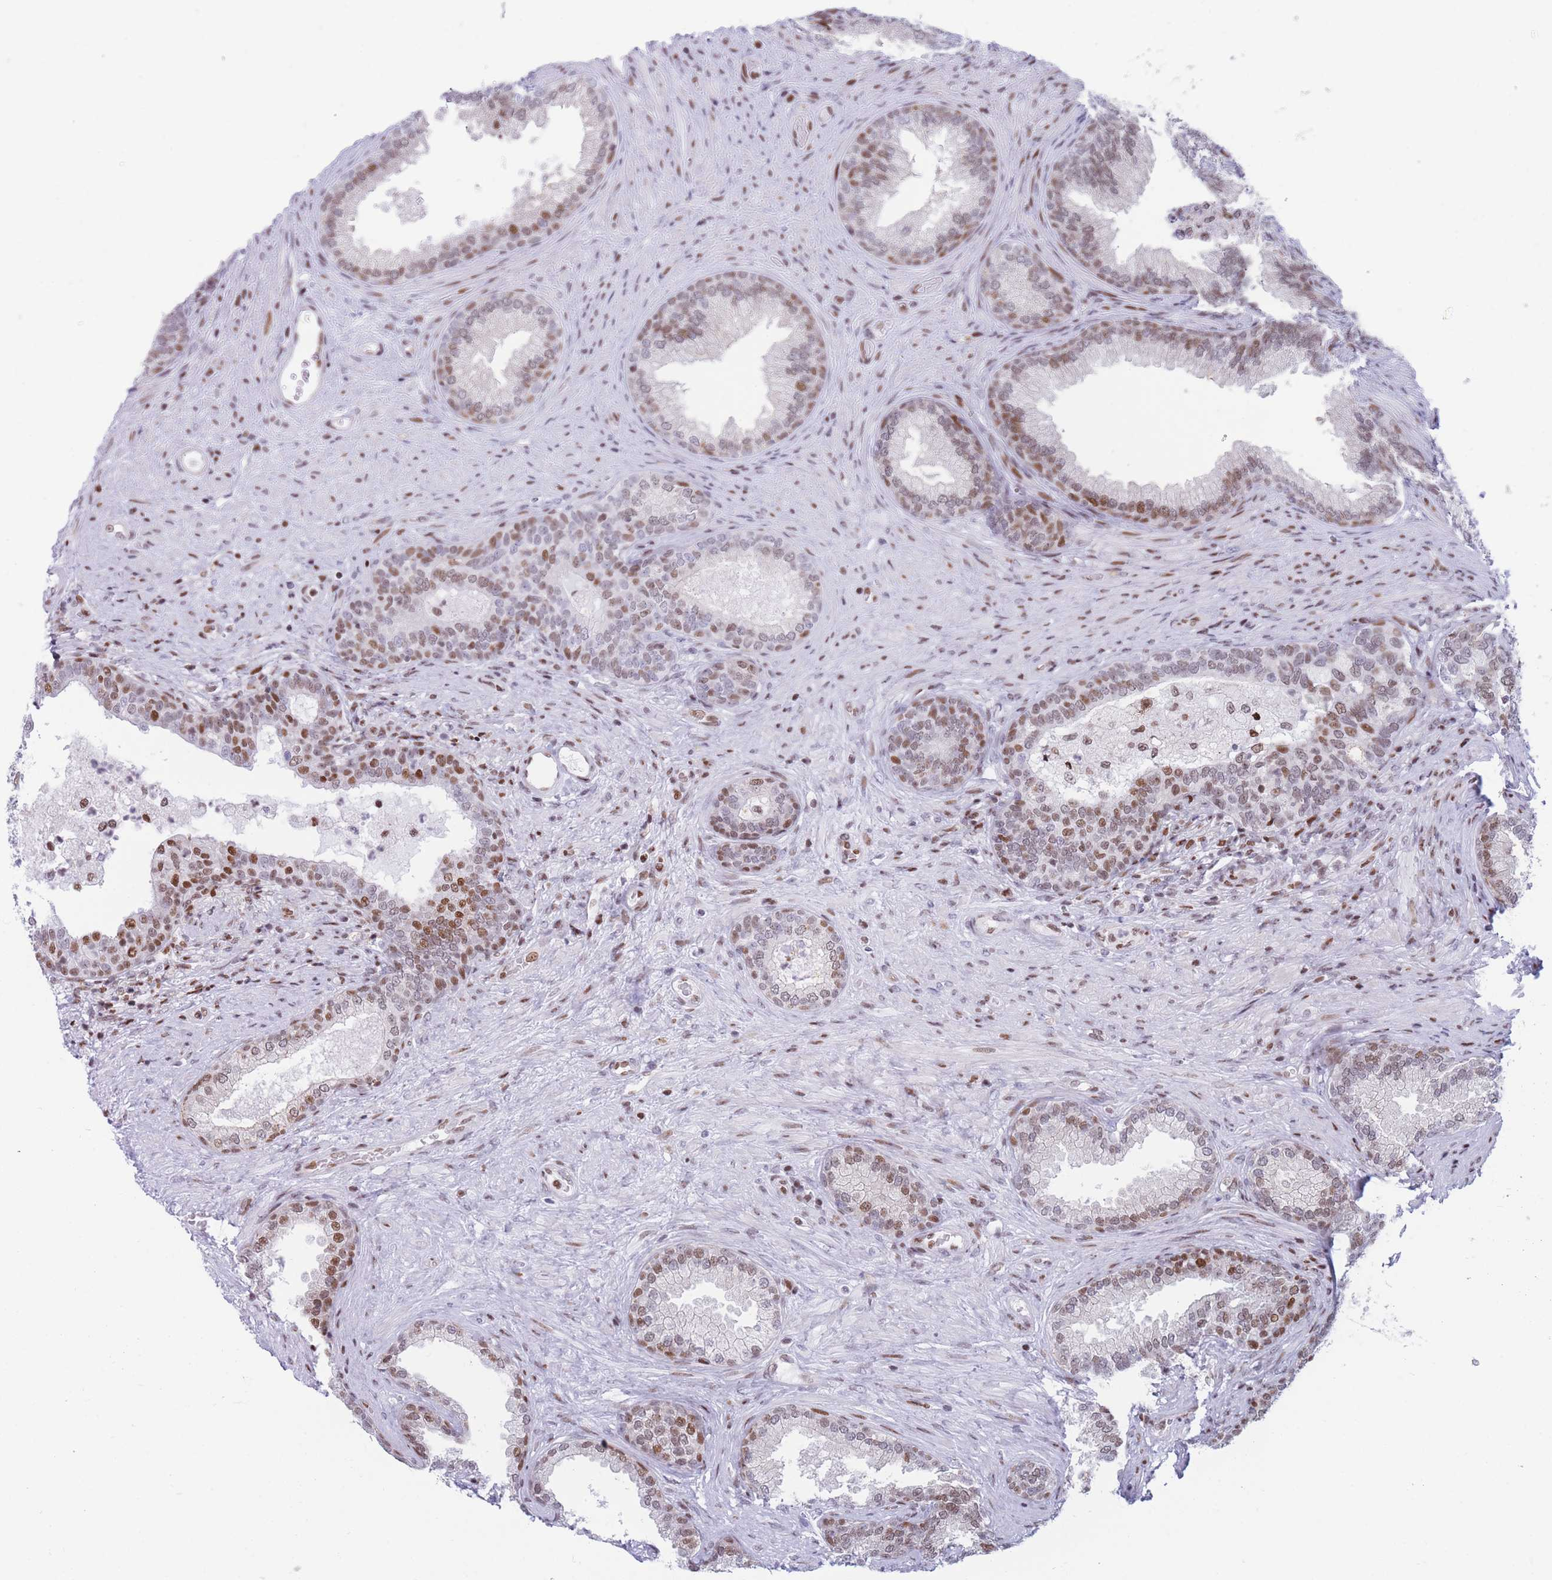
{"staining": {"intensity": "strong", "quantity": "25%-75%", "location": "nuclear"}, "tissue": "prostate", "cell_type": "Glandular cells", "image_type": "normal", "snomed": [{"axis": "morphology", "description": "Normal tissue, NOS"}, {"axis": "topography", "description": "Prostate"}], "caption": "Protein staining of normal prostate exhibits strong nuclear expression in about 25%-75% of glandular cells. (IHC, brightfield microscopy, high magnification).", "gene": "DNAJC3", "patient": {"sex": "male", "age": 76}}